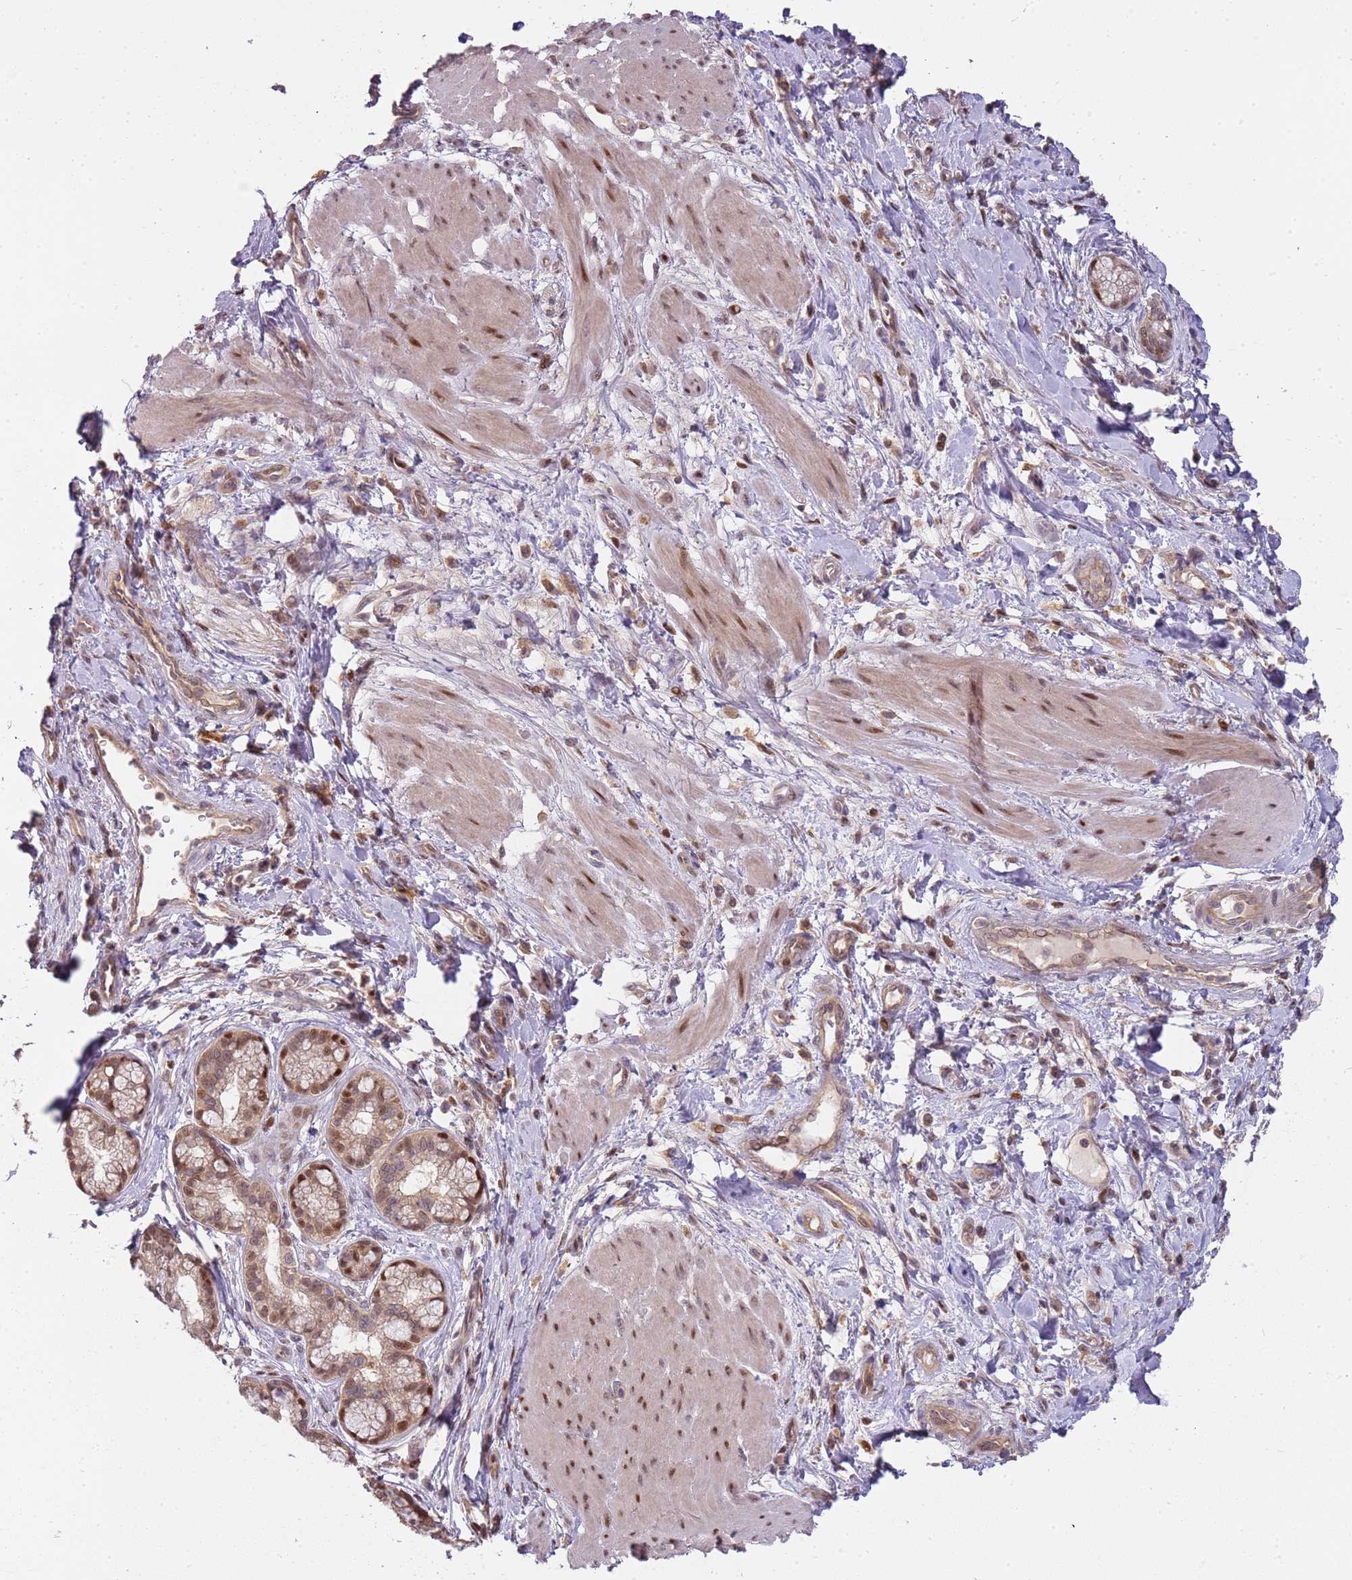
{"staining": {"intensity": "moderate", "quantity": ">75%", "location": "nuclear"}, "tissue": "pancreatic cancer", "cell_type": "Tumor cells", "image_type": "cancer", "snomed": [{"axis": "morphology", "description": "Adenocarcinoma, NOS"}, {"axis": "topography", "description": "Pancreas"}], "caption": "A brown stain shows moderate nuclear staining of a protein in human pancreatic adenocarcinoma tumor cells.", "gene": "GSTO2", "patient": {"sex": "male", "age": 72}}